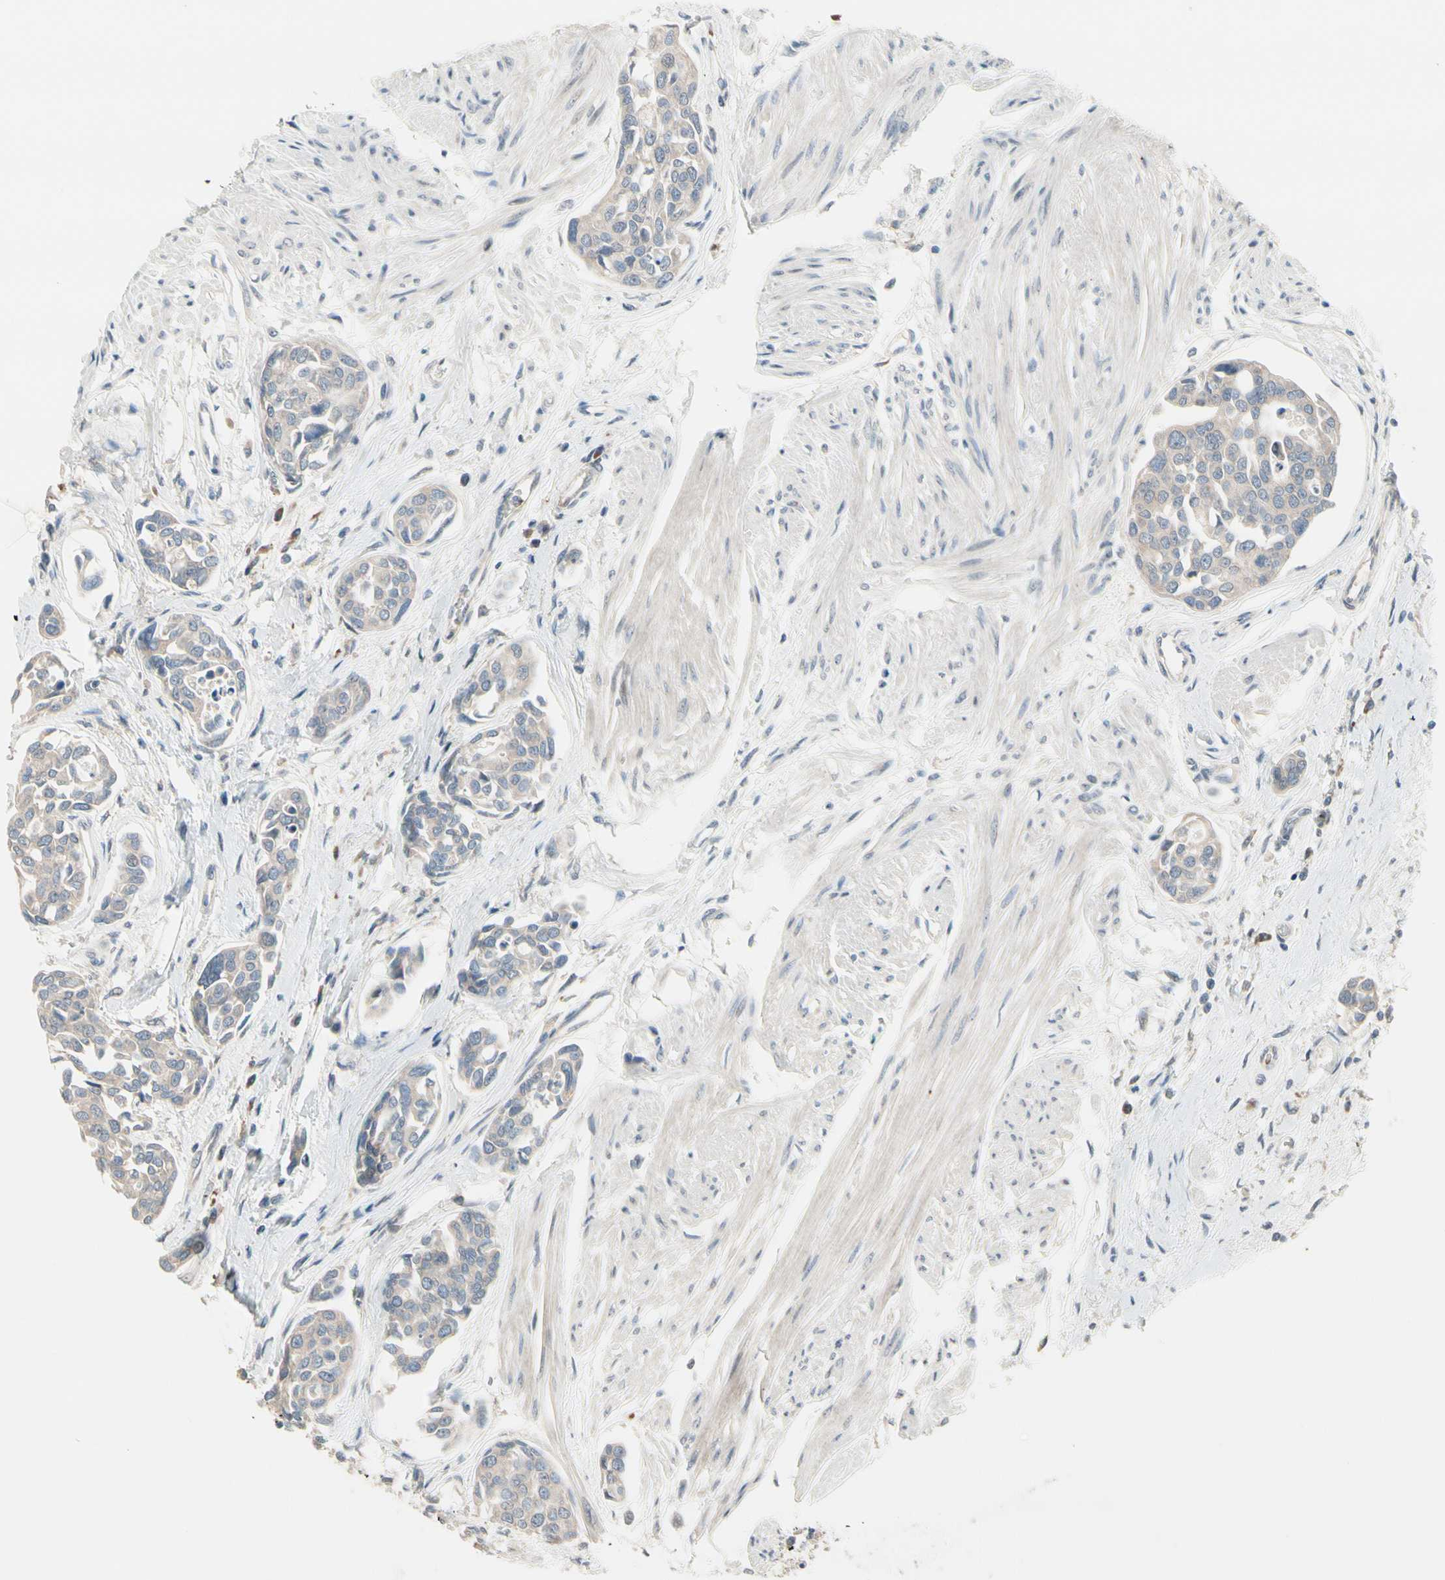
{"staining": {"intensity": "negative", "quantity": "none", "location": "none"}, "tissue": "urothelial cancer", "cell_type": "Tumor cells", "image_type": "cancer", "snomed": [{"axis": "morphology", "description": "Urothelial carcinoma, High grade"}, {"axis": "topography", "description": "Urinary bladder"}], "caption": "IHC histopathology image of neoplastic tissue: urothelial cancer stained with DAB demonstrates no significant protein staining in tumor cells.", "gene": "SNX29", "patient": {"sex": "male", "age": 78}}